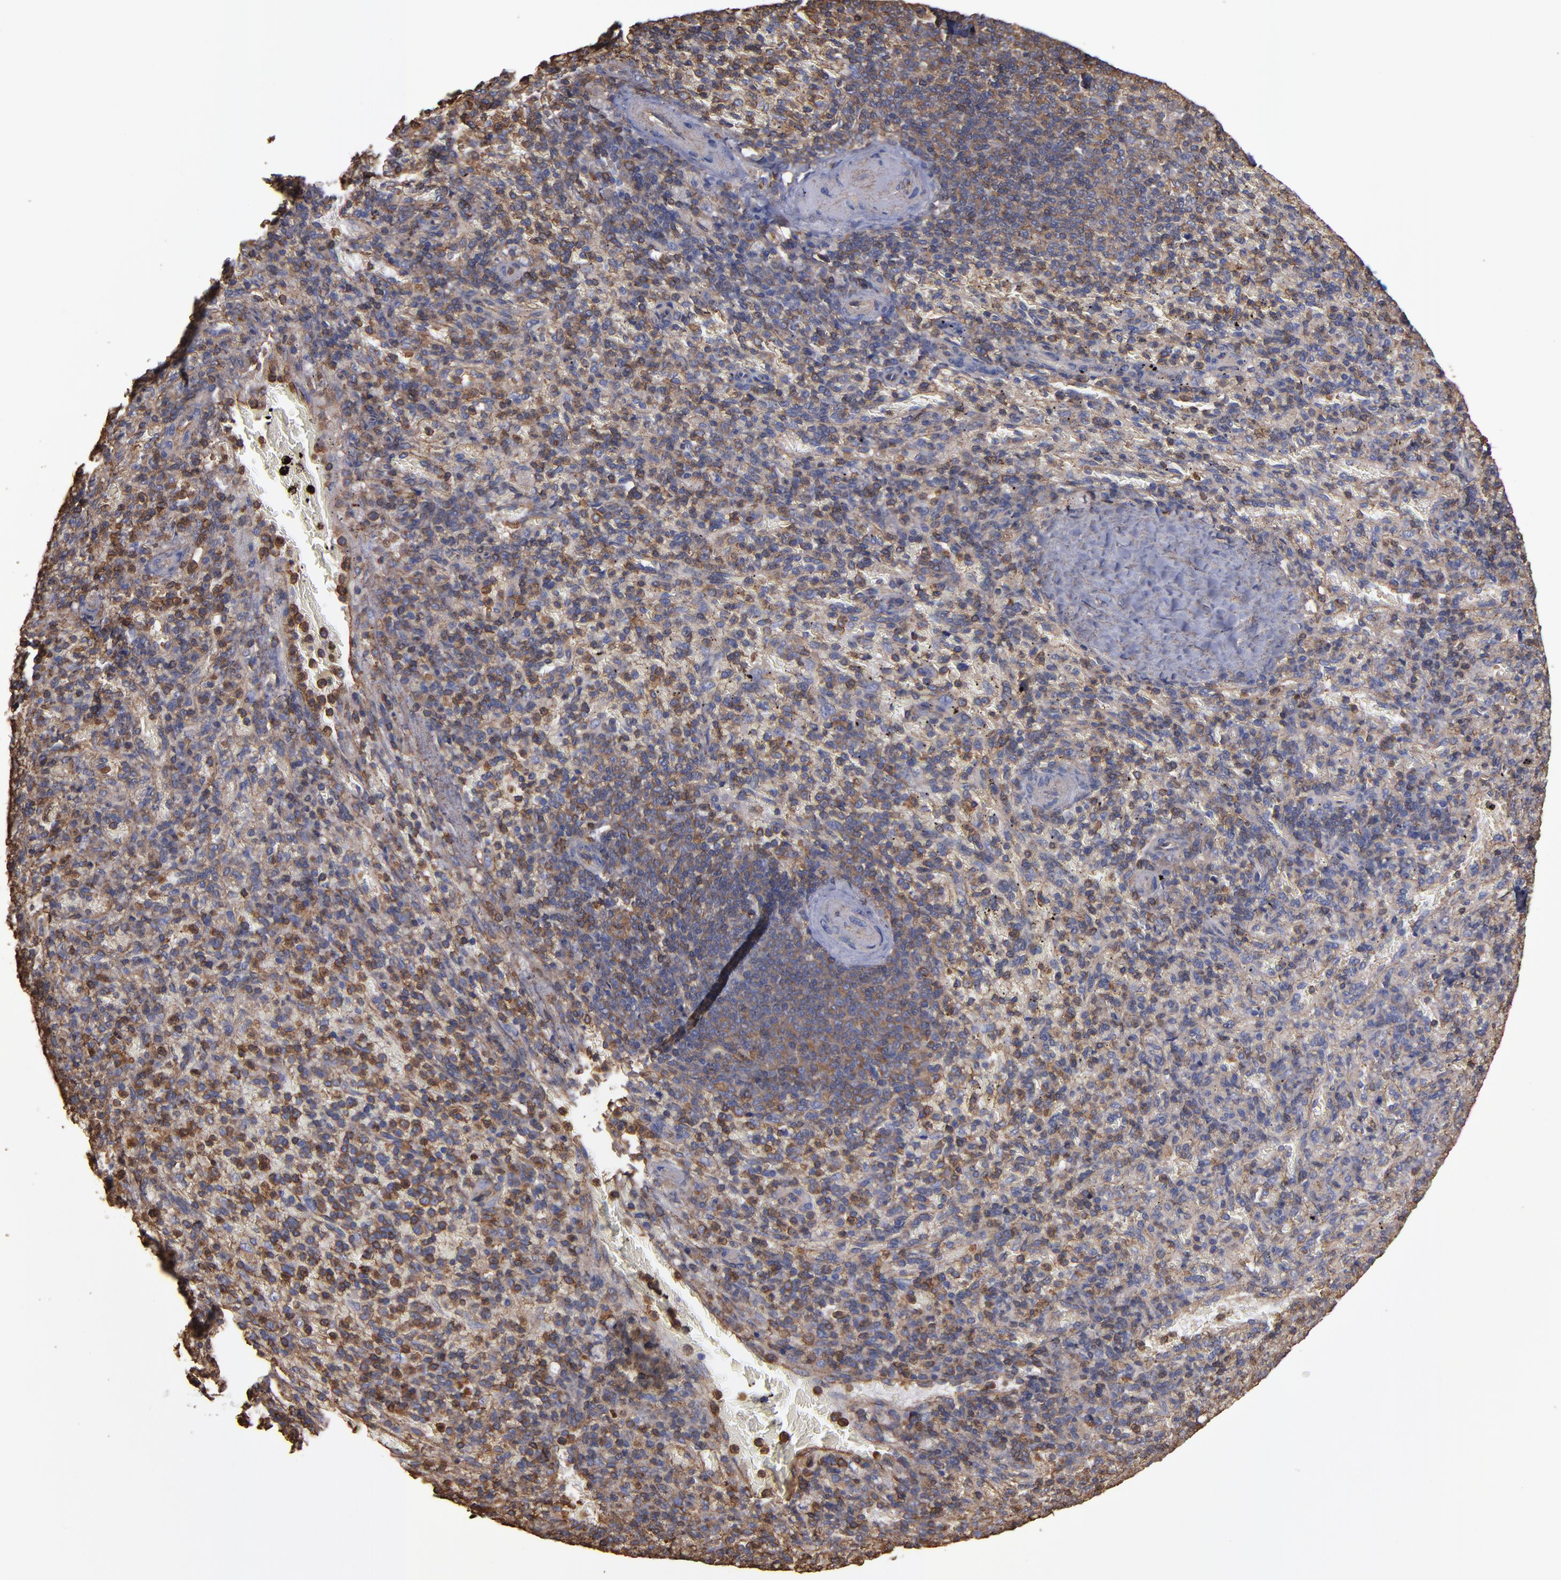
{"staining": {"intensity": "moderate", "quantity": "25%-75%", "location": "cytoplasmic/membranous"}, "tissue": "spleen", "cell_type": "Cells in red pulp", "image_type": "normal", "snomed": [{"axis": "morphology", "description": "Normal tissue, NOS"}, {"axis": "topography", "description": "Spleen"}], "caption": "Immunohistochemistry (DAB) staining of unremarkable human spleen demonstrates moderate cytoplasmic/membranous protein positivity in approximately 25%-75% of cells in red pulp. (IHC, brightfield microscopy, high magnification).", "gene": "ACTN4", "patient": {"sex": "female", "age": 43}}